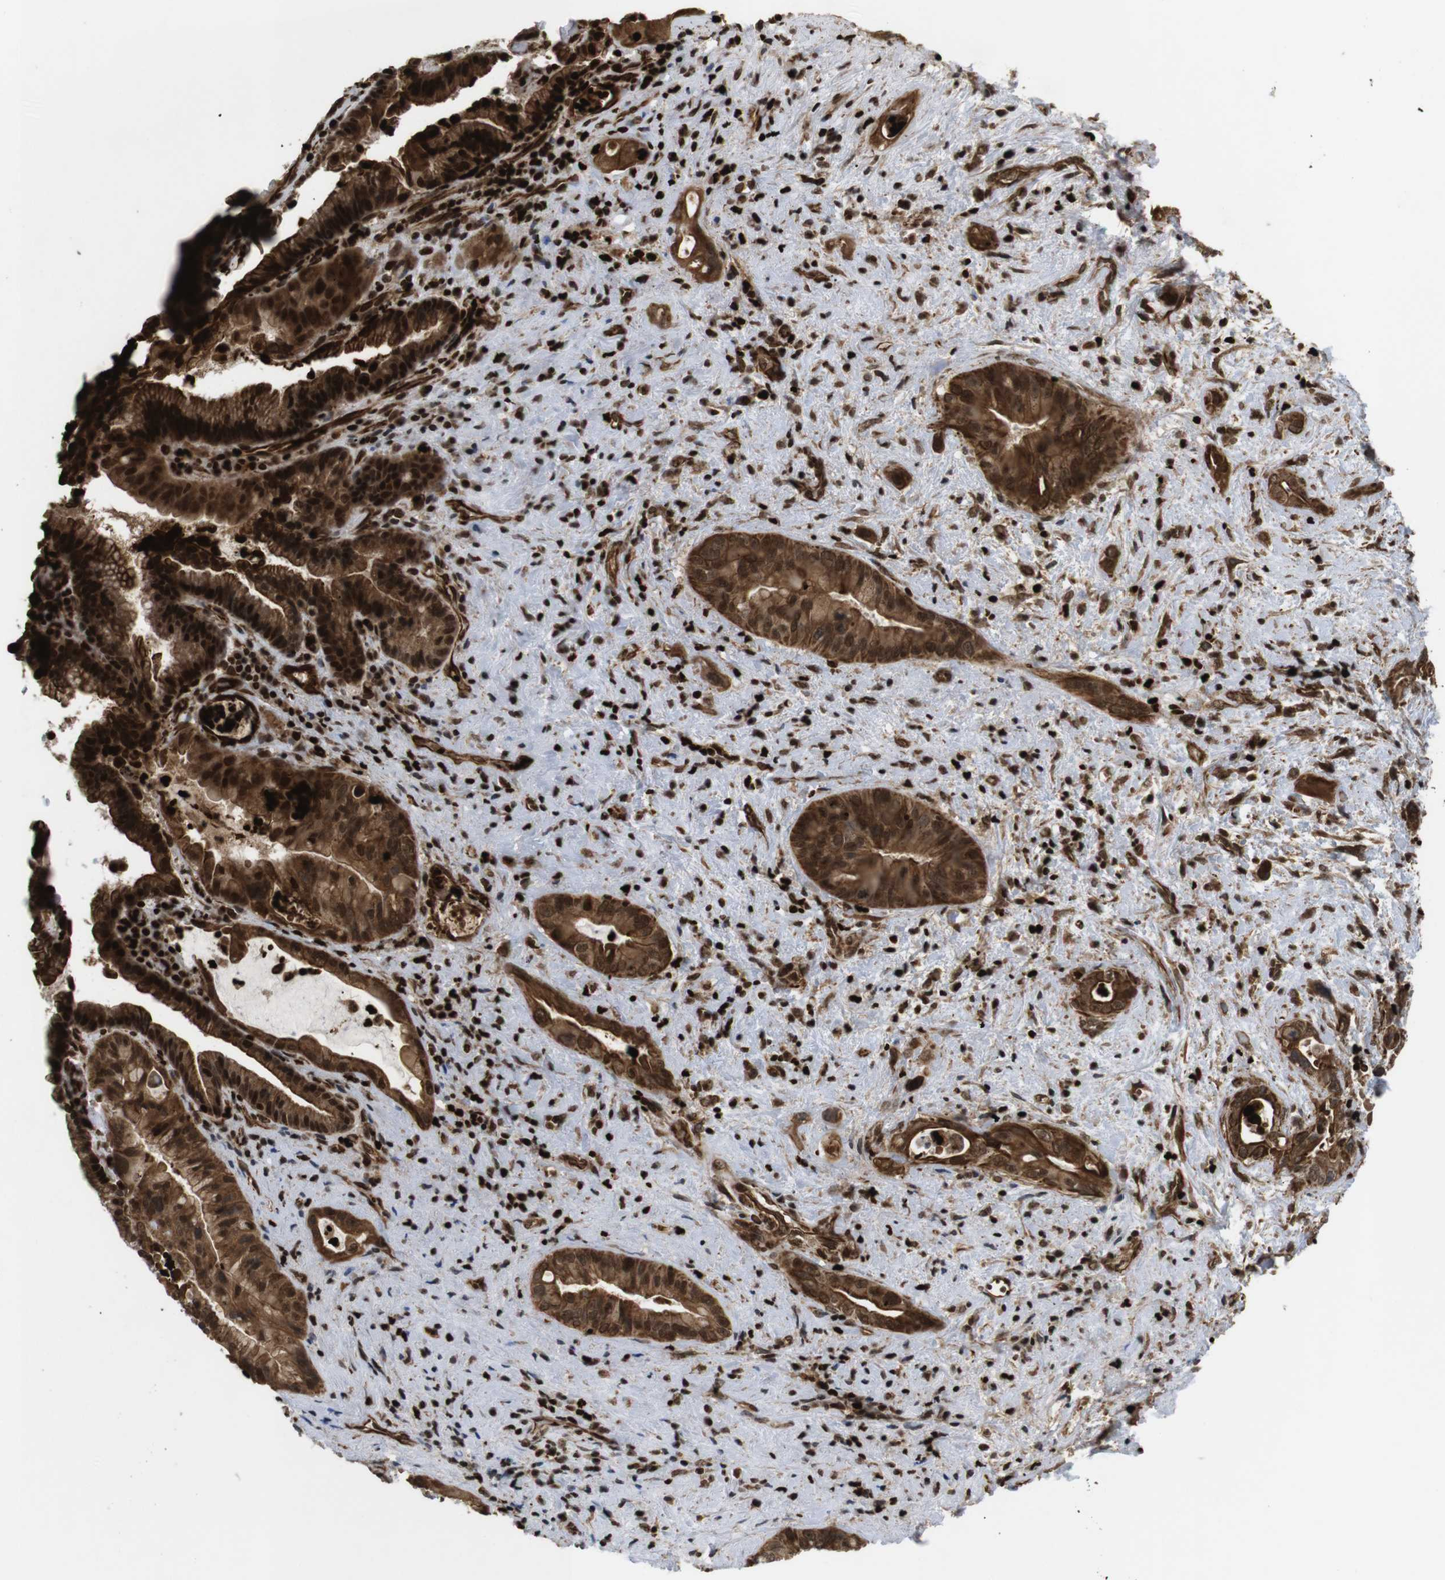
{"staining": {"intensity": "strong", "quantity": ">75%", "location": "cytoplasmic/membranous,nuclear"}, "tissue": "pancreatic cancer", "cell_type": "Tumor cells", "image_type": "cancer", "snomed": [{"axis": "morphology", "description": "Adenocarcinoma, NOS"}, {"axis": "topography", "description": "Pancreas"}], "caption": "Immunohistochemistry (IHC) staining of adenocarcinoma (pancreatic), which displays high levels of strong cytoplasmic/membranous and nuclear staining in about >75% of tumor cells indicating strong cytoplasmic/membranous and nuclear protein staining. The staining was performed using DAB (3,3'-diaminobenzidine) (brown) for protein detection and nuclei were counterstained in hematoxylin (blue).", "gene": "SP2", "patient": {"sex": "male", "age": 77}}